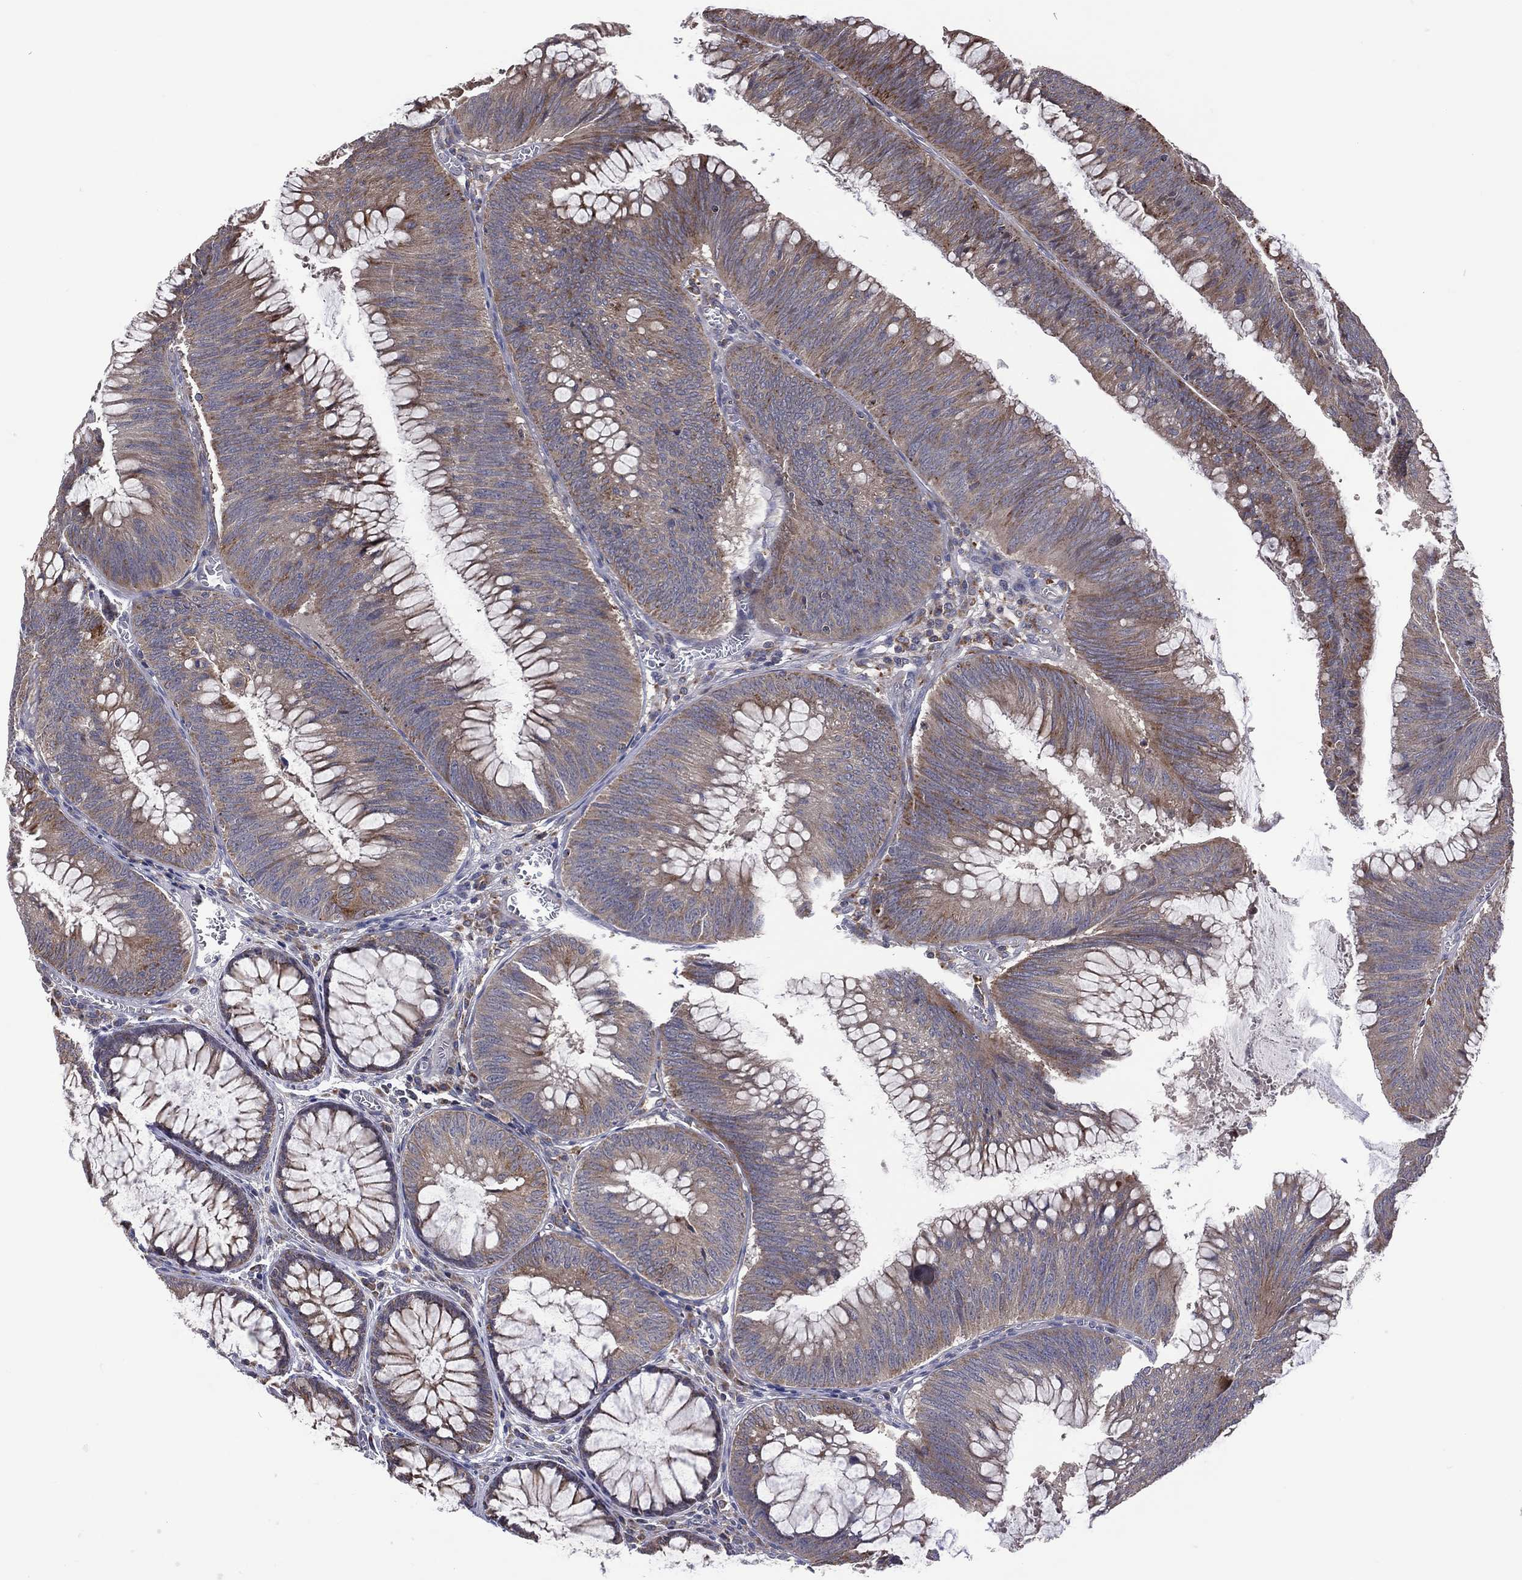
{"staining": {"intensity": "moderate", "quantity": "25%-75%", "location": "cytoplasmic/membranous"}, "tissue": "colorectal cancer", "cell_type": "Tumor cells", "image_type": "cancer", "snomed": [{"axis": "morphology", "description": "Adenocarcinoma, NOS"}, {"axis": "topography", "description": "Rectum"}], "caption": "Immunohistochemistry of human colorectal cancer demonstrates medium levels of moderate cytoplasmic/membranous staining in approximately 25%-75% of tumor cells. (Stains: DAB in brown, nuclei in blue, Microscopy: brightfield microscopy at high magnification).", "gene": "STARD3", "patient": {"sex": "female", "age": 72}}